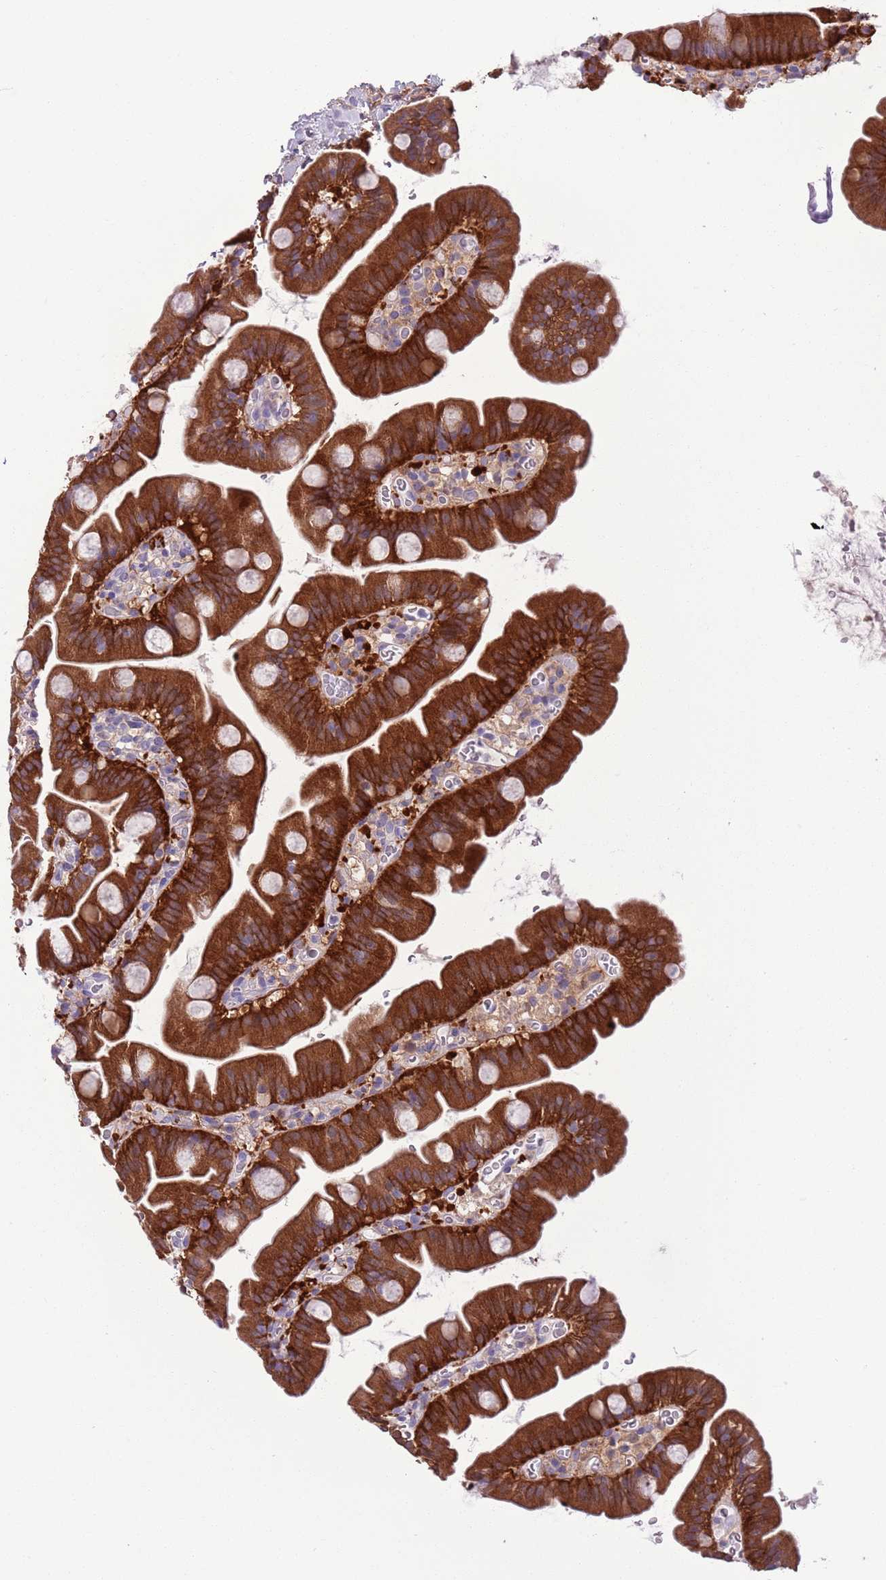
{"staining": {"intensity": "strong", "quantity": ">75%", "location": "cytoplasmic/membranous"}, "tissue": "small intestine", "cell_type": "Glandular cells", "image_type": "normal", "snomed": [{"axis": "morphology", "description": "Normal tissue, NOS"}, {"axis": "topography", "description": "Small intestine"}], "caption": "An image of small intestine stained for a protein reveals strong cytoplasmic/membranous brown staining in glandular cells. The protein is stained brown, and the nuclei are stained in blue (DAB (3,3'-diaminobenzidine) IHC with brightfield microscopy, high magnification).", "gene": "PFKFB2", "patient": {"sex": "female", "age": 68}}